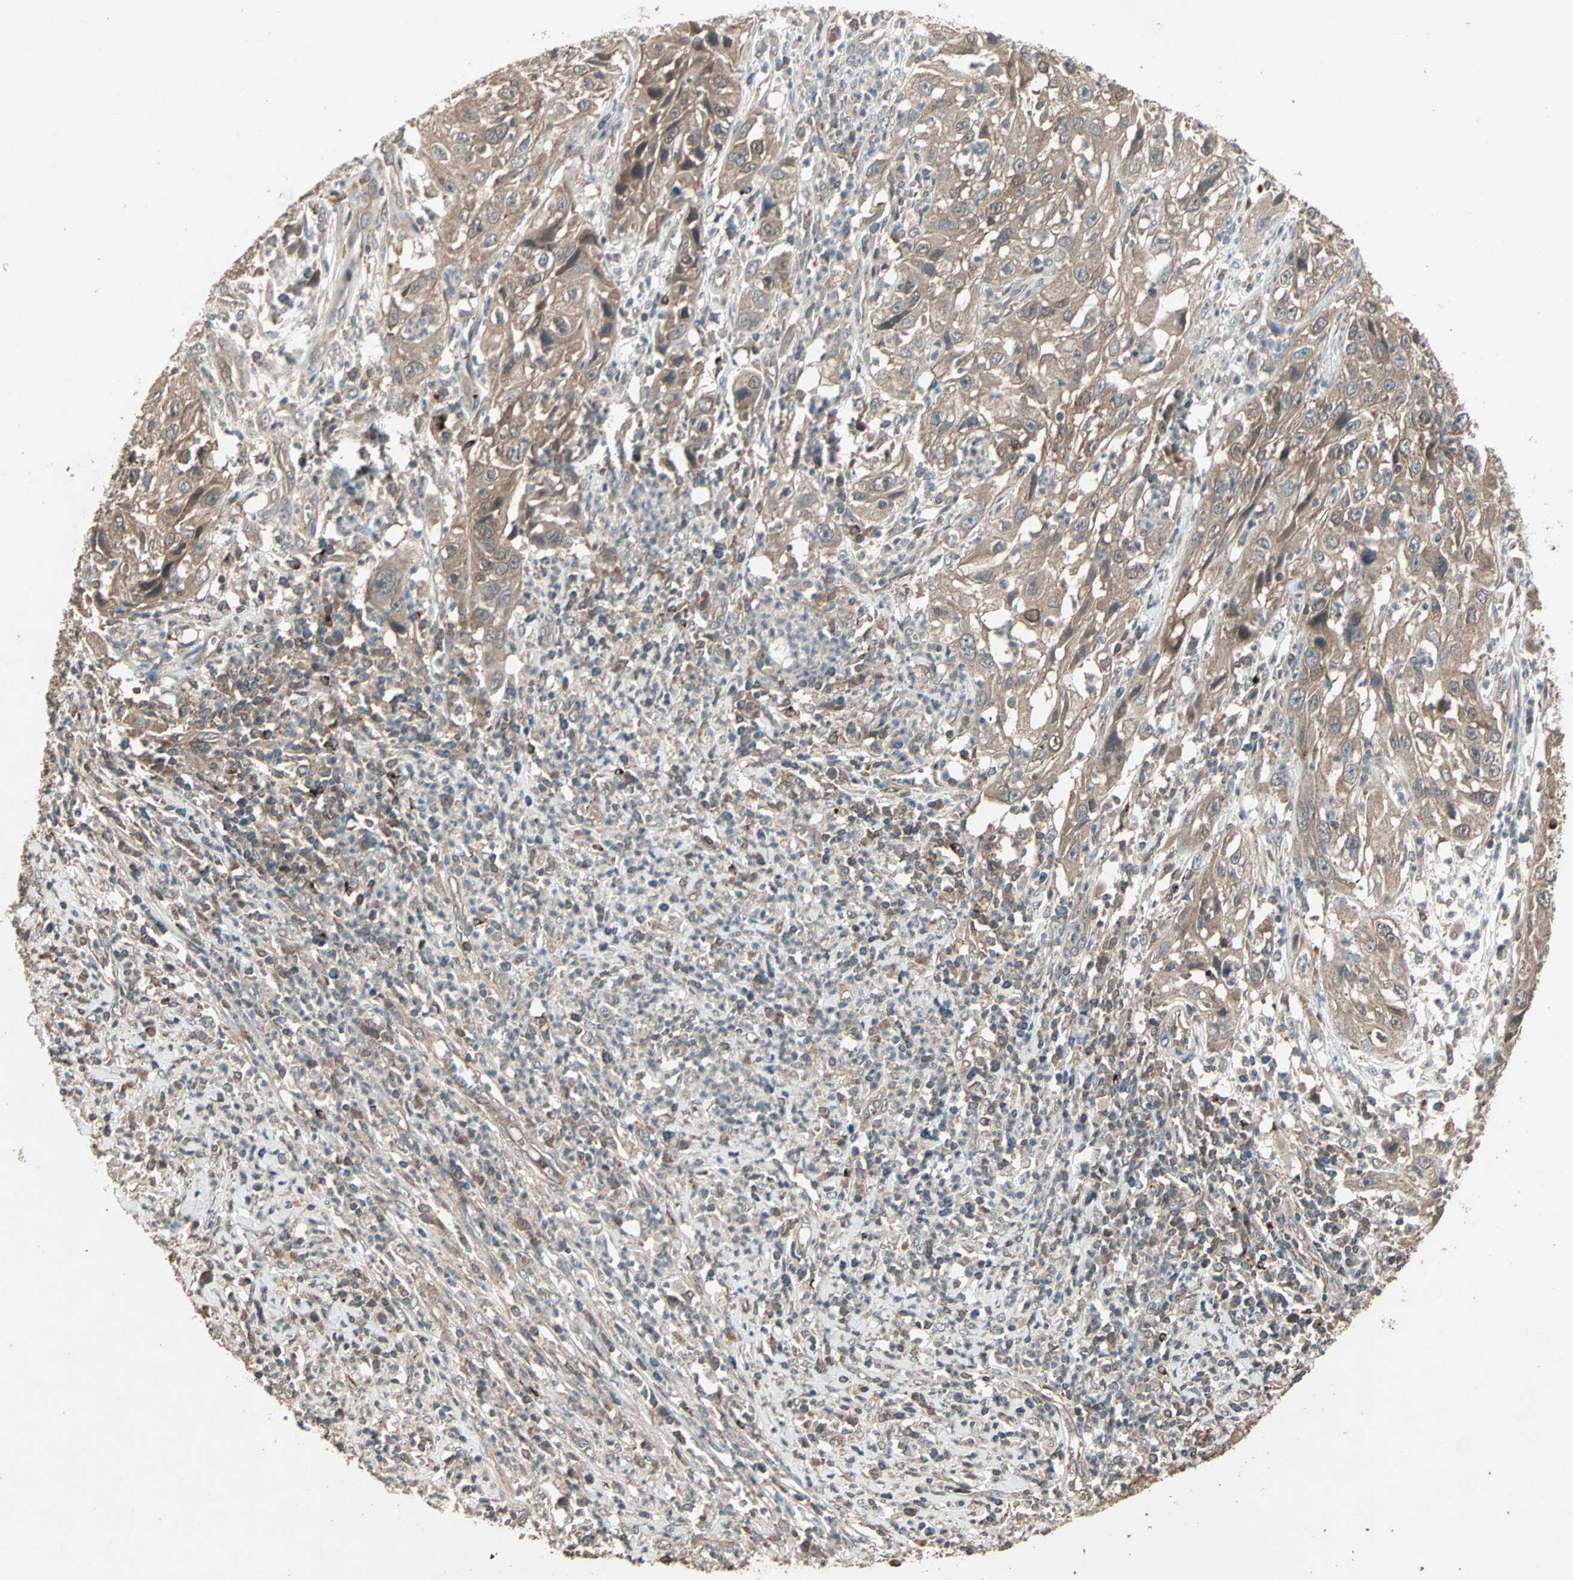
{"staining": {"intensity": "moderate", "quantity": ">75%", "location": "cytoplasmic/membranous"}, "tissue": "cervical cancer", "cell_type": "Tumor cells", "image_type": "cancer", "snomed": [{"axis": "morphology", "description": "Squamous cell carcinoma, NOS"}, {"axis": "topography", "description": "Cervix"}], "caption": "The histopathology image shows staining of cervical squamous cell carcinoma, revealing moderate cytoplasmic/membranous protein positivity (brown color) within tumor cells.", "gene": "UBAC1", "patient": {"sex": "female", "age": 32}}